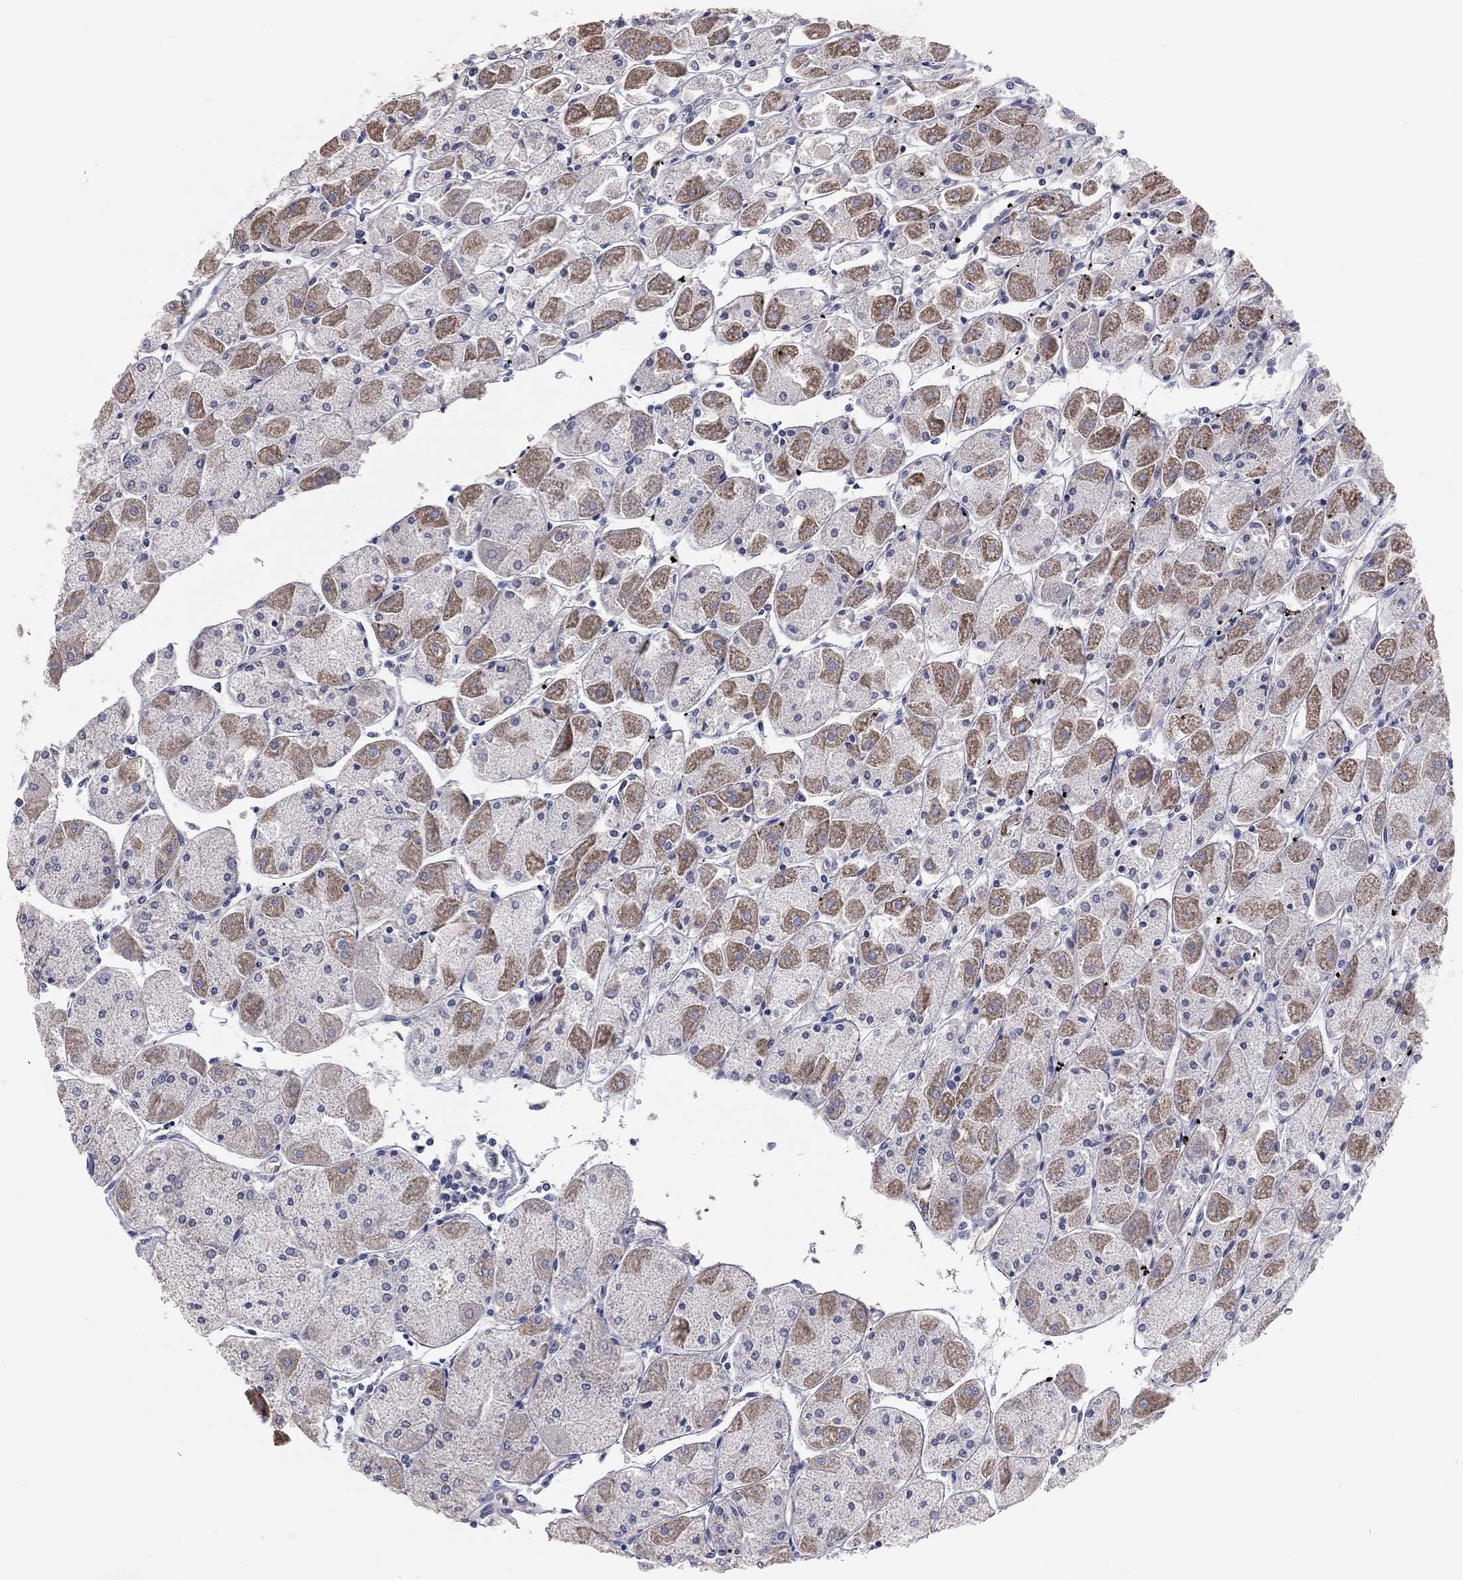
{"staining": {"intensity": "moderate", "quantity": "<25%", "location": "cytoplasmic/membranous"}, "tissue": "stomach", "cell_type": "Glandular cells", "image_type": "normal", "snomed": [{"axis": "morphology", "description": "Normal tissue, NOS"}, {"axis": "topography", "description": "Stomach"}], "caption": "DAB (3,3'-diaminobenzidine) immunohistochemical staining of unremarkable human stomach demonstrates moderate cytoplasmic/membranous protein staining in about <25% of glandular cells.", "gene": "STK31", "patient": {"sex": "male", "age": 70}}